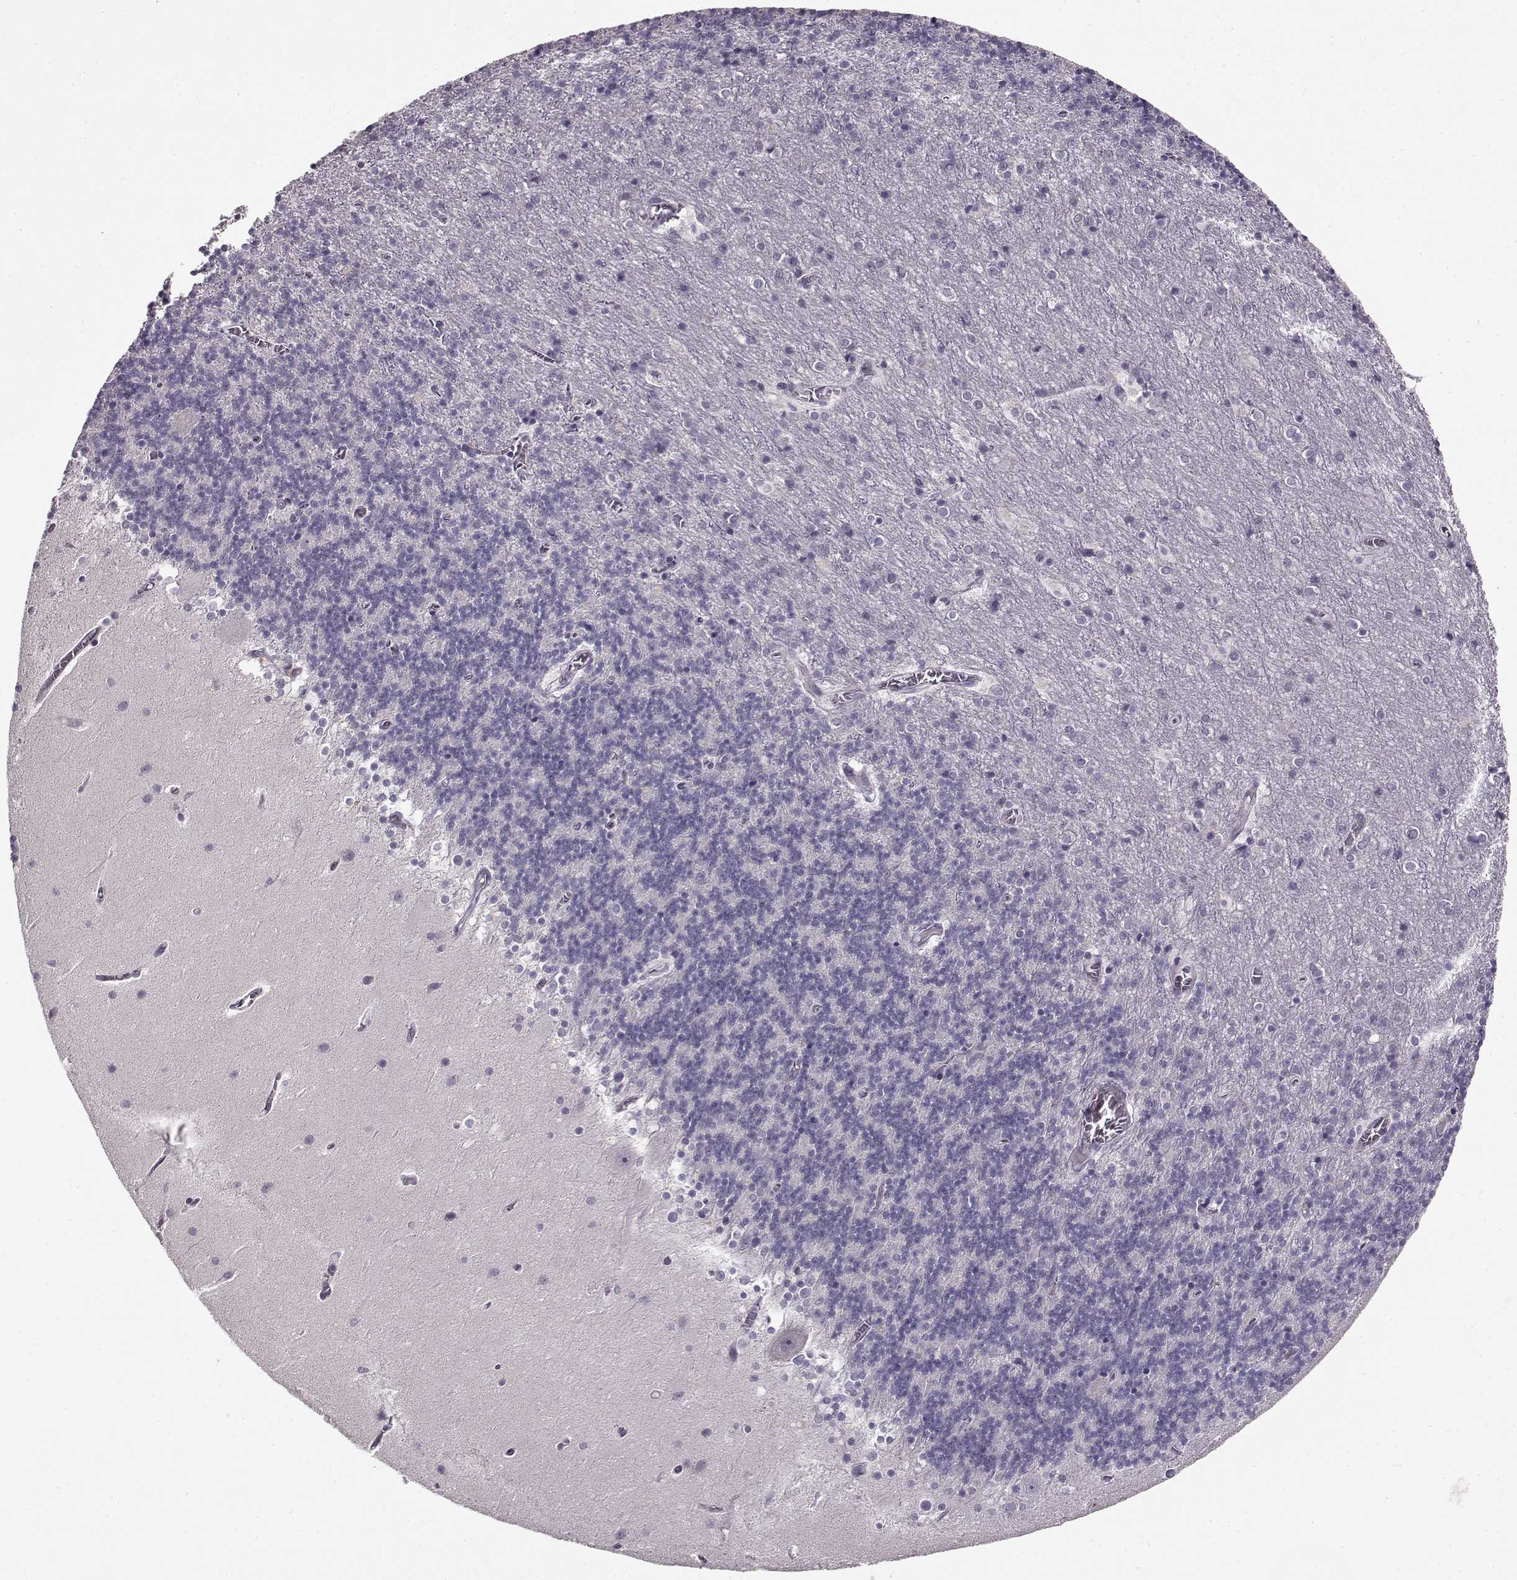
{"staining": {"intensity": "negative", "quantity": "none", "location": "none"}, "tissue": "cerebellum", "cell_type": "Cells in granular layer", "image_type": "normal", "snomed": [{"axis": "morphology", "description": "Normal tissue, NOS"}, {"axis": "topography", "description": "Cerebellum"}], "caption": "A high-resolution micrograph shows immunohistochemistry staining of normal cerebellum, which exhibits no significant positivity in cells in granular layer.", "gene": "RP1L1", "patient": {"sex": "male", "age": 70}}